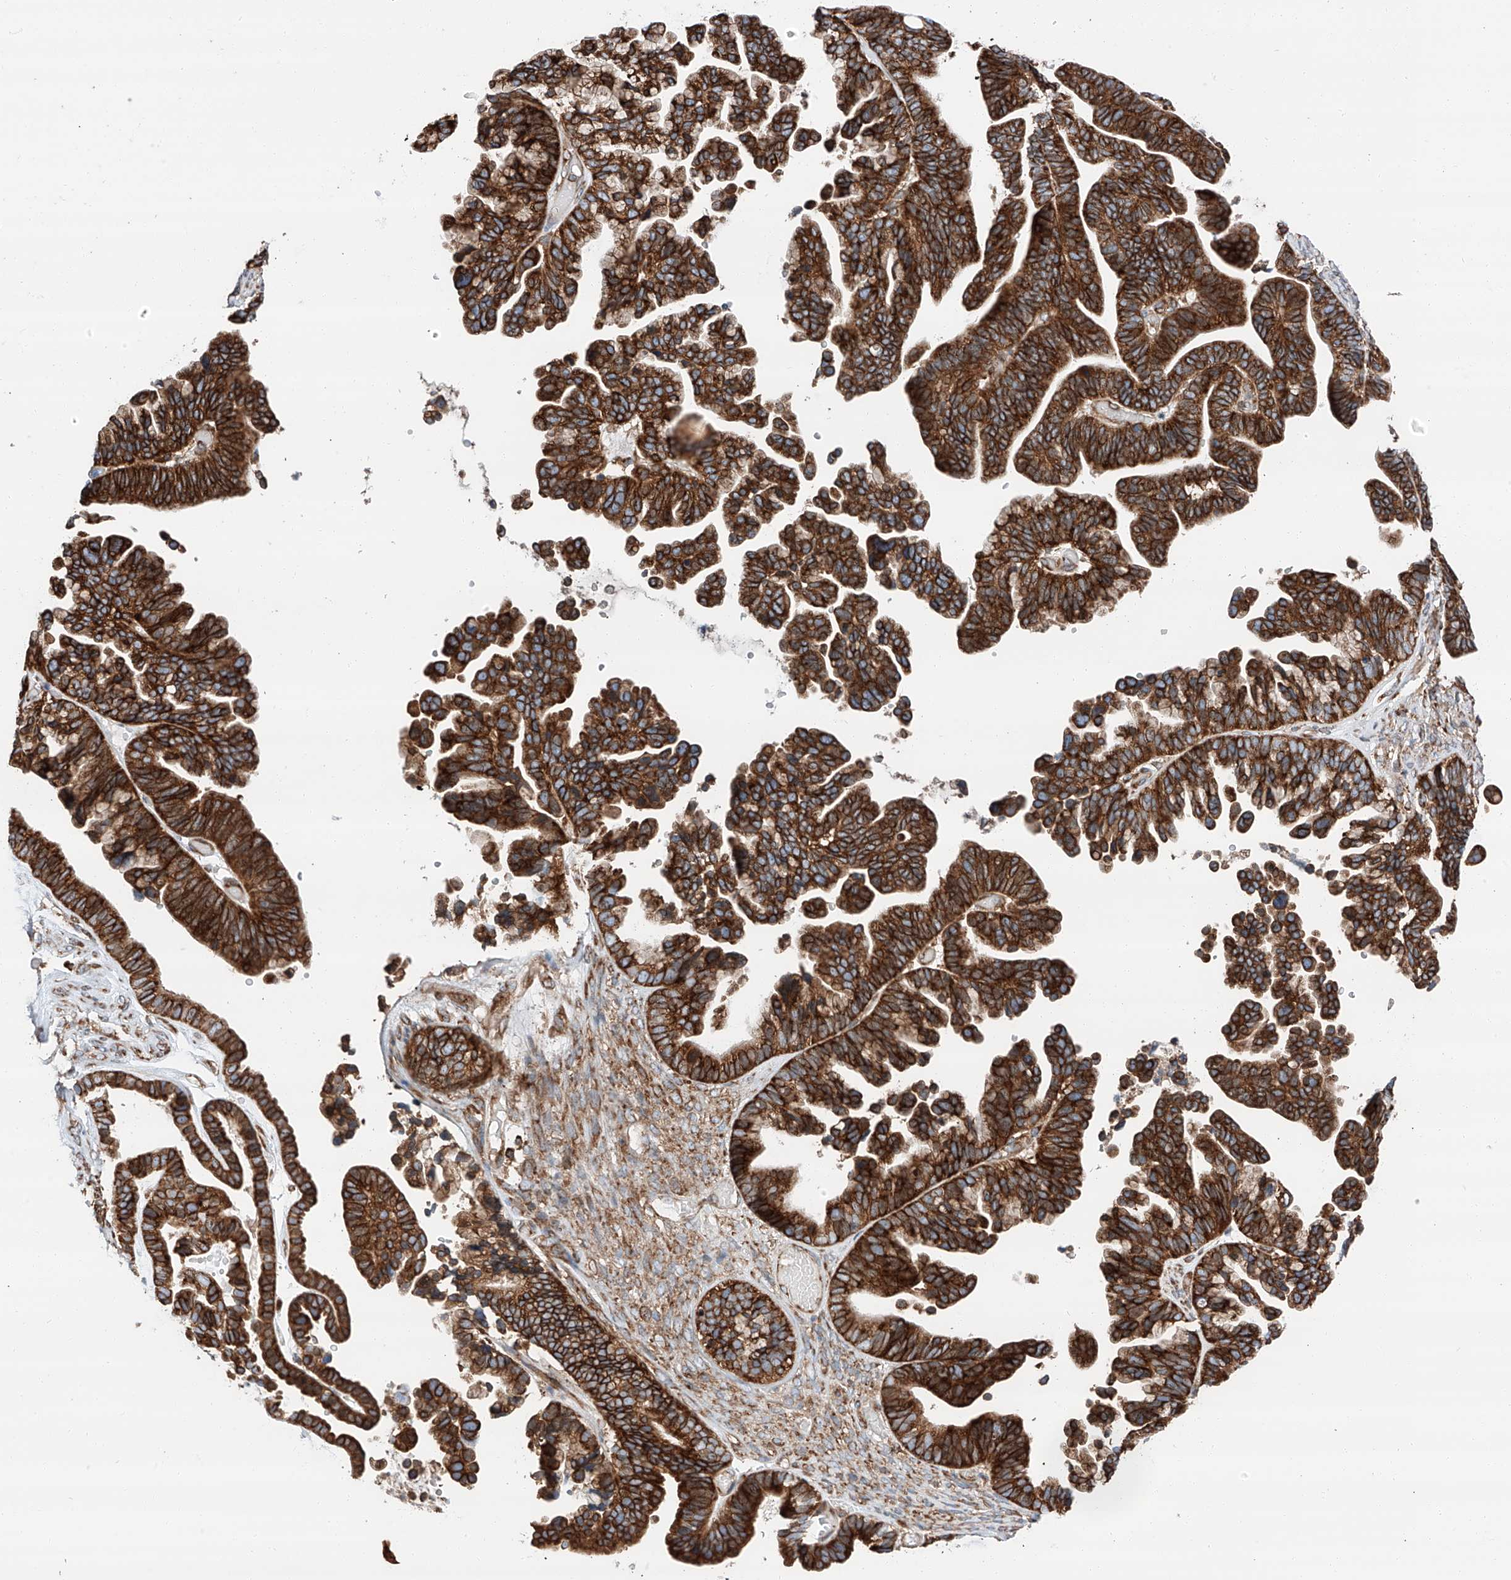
{"staining": {"intensity": "strong", "quantity": ">75%", "location": "cytoplasmic/membranous"}, "tissue": "ovarian cancer", "cell_type": "Tumor cells", "image_type": "cancer", "snomed": [{"axis": "morphology", "description": "Cystadenocarcinoma, serous, NOS"}, {"axis": "topography", "description": "Ovary"}], "caption": "Protein analysis of ovarian cancer tissue exhibits strong cytoplasmic/membranous positivity in about >75% of tumor cells.", "gene": "ZC3H15", "patient": {"sex": "female", "age": 56}}